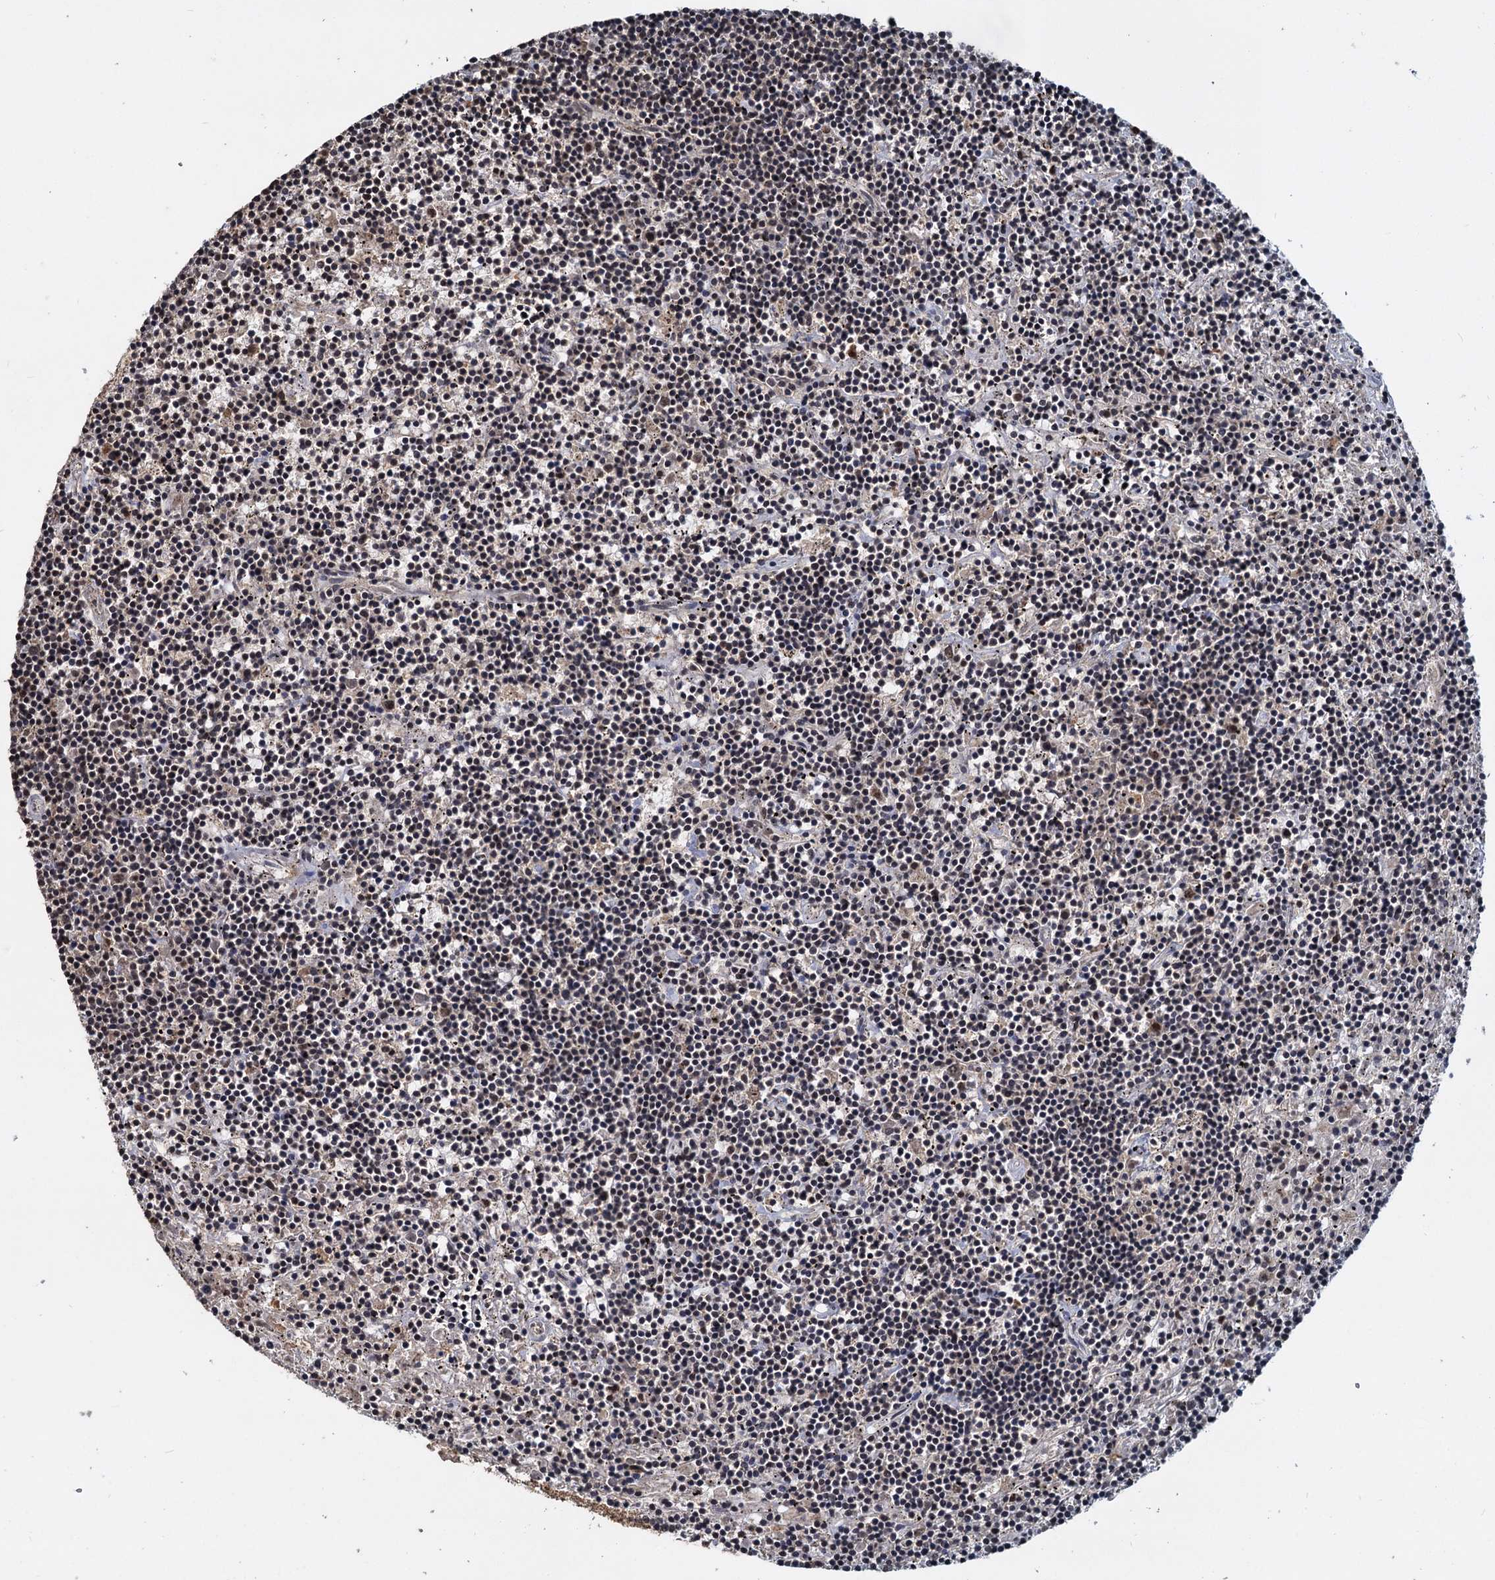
{"staining": {"intensity": "negative", "quantity": "none", "location": "none"}, "tissue": "lymphoma", "cell_type": "Tumor cells", "image_type": "cancer", "snomed": [{"axis": "morphology", "description": "Malignant lymphoma, non-Hodgkin's type, Low grade"}, {"axis": "topography", "description": "Spleen"}], "caption": "High magnification brightfield microscopy of low-grade malignant lymphoma, non-Hodgkin's type stained with DAB (3,3'-diaminobenzidine) (brown) and counterstained with hematoxylin (blue): tumor cells show no significant expression. (DAB immunohistochemistry, high magnification).", "gene": "FAM216B", "patient": {"sex": "male", "age": 76}}